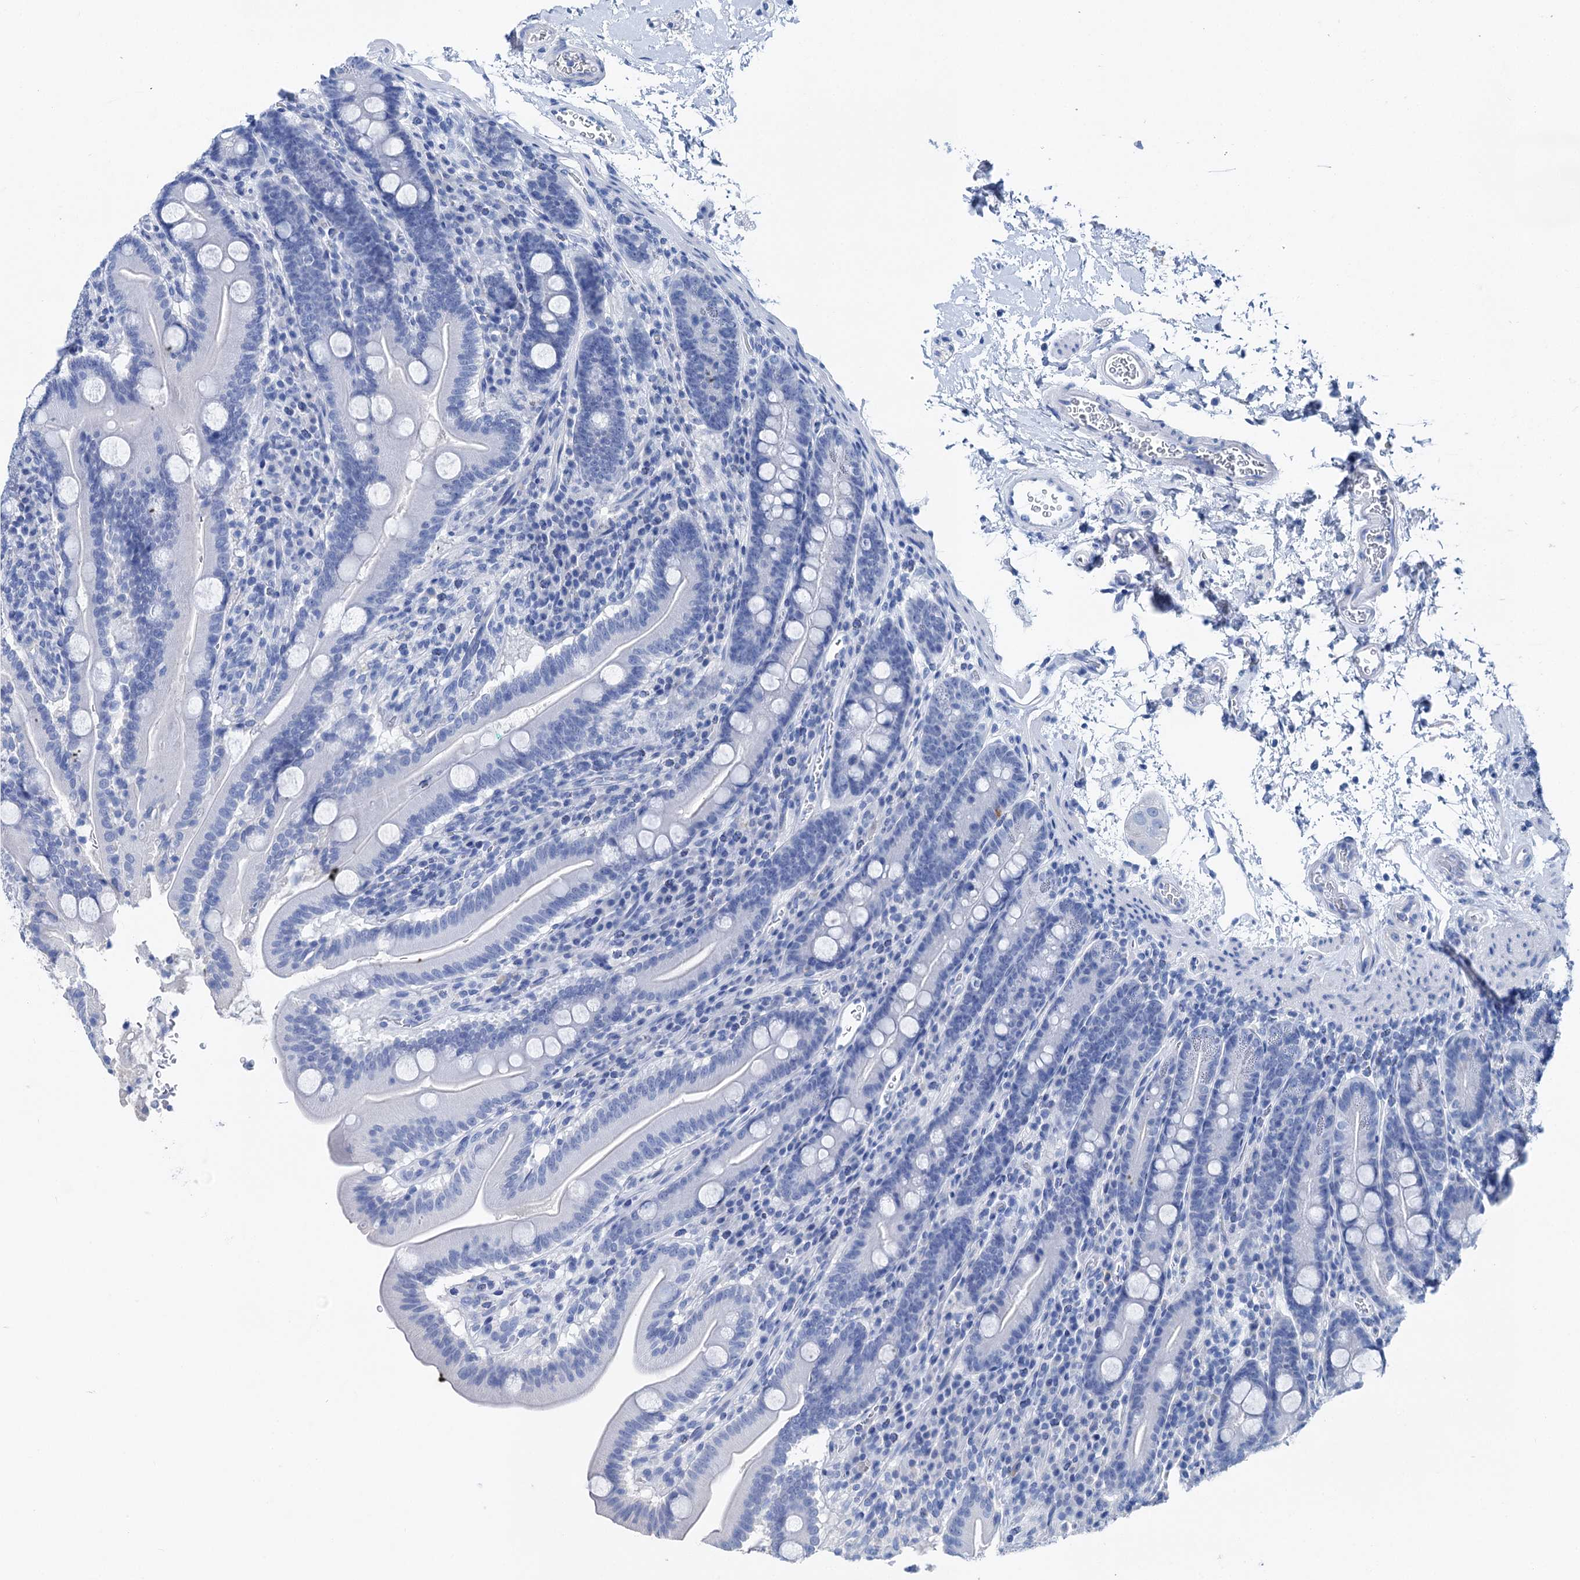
{"staining": {"intensity": "negative", "quantity": "none", "location": "none"}, "tissue": "duodenum", "cell_type": "Glandular cells", "image_type": "normal", "snomed": [{"axis": "morphology", "description": "Normal tissue, NOS"}, {"axis": "topography", "description": "Duodenum"}], "caption": "Protein analysis of unremarkable duodenum exhibits no significant staining in glandular cells.", "gene": "BRINP1", "patient": {"sex": "male", "age": 35}}